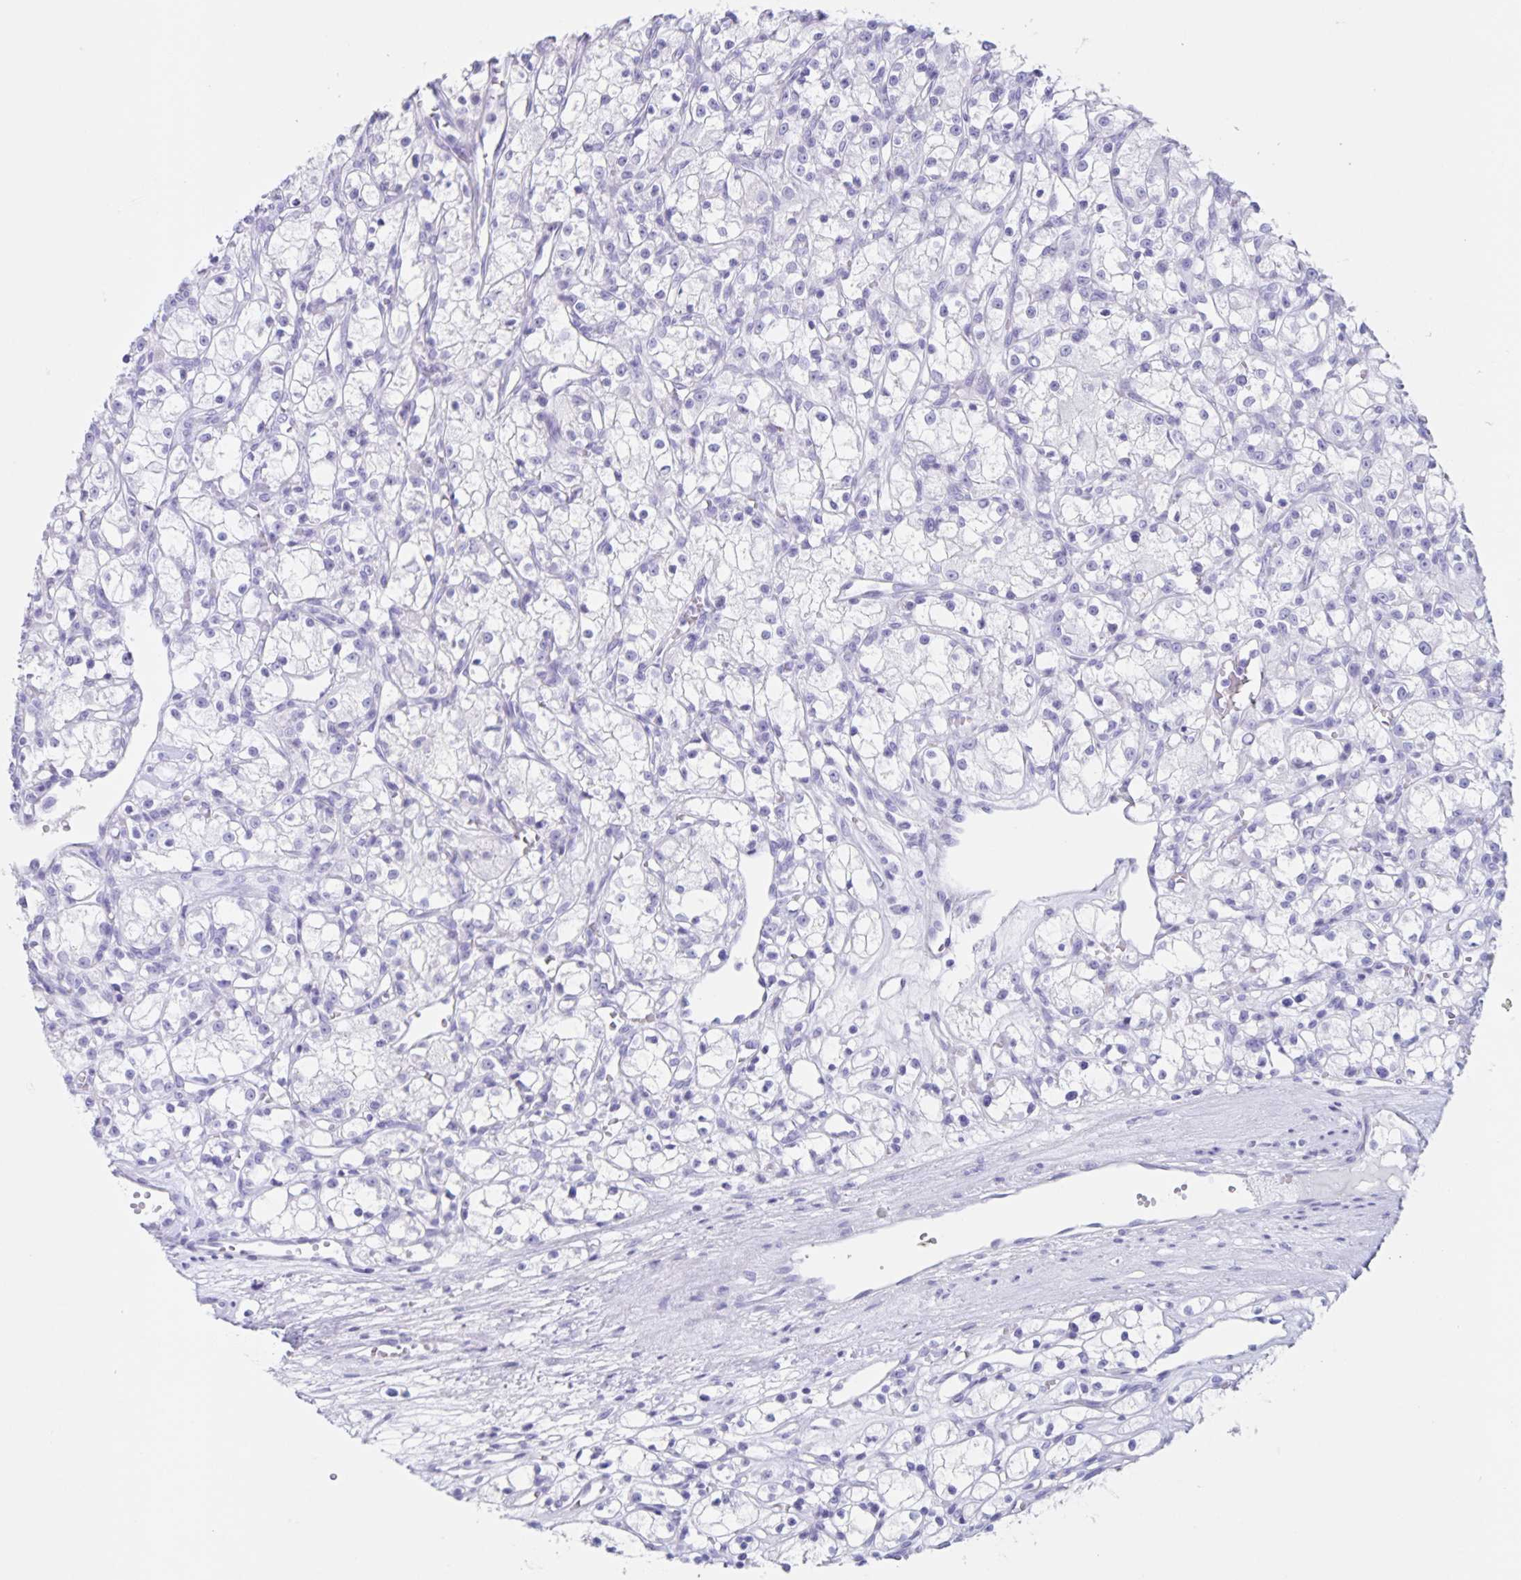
{"staining": {"intensity": "negative", "quantity": "none", "location": "none"}, "tissue": "renal cancer", "cell_type": "Tumor cells", "image_type": "cancer", "snomed": [{"axis": "morphology", "description": "Adenocarcinoma, NOS"}, {"axis": "topography", "description": "Kidney"}], "caption": "Renal cancer (adenocarcinoma) was stained to show a protein in brown. There is no significant expression in tumor cells.", "gene": "C12orf56", "patient": {"sex": "female", "age": 59}}